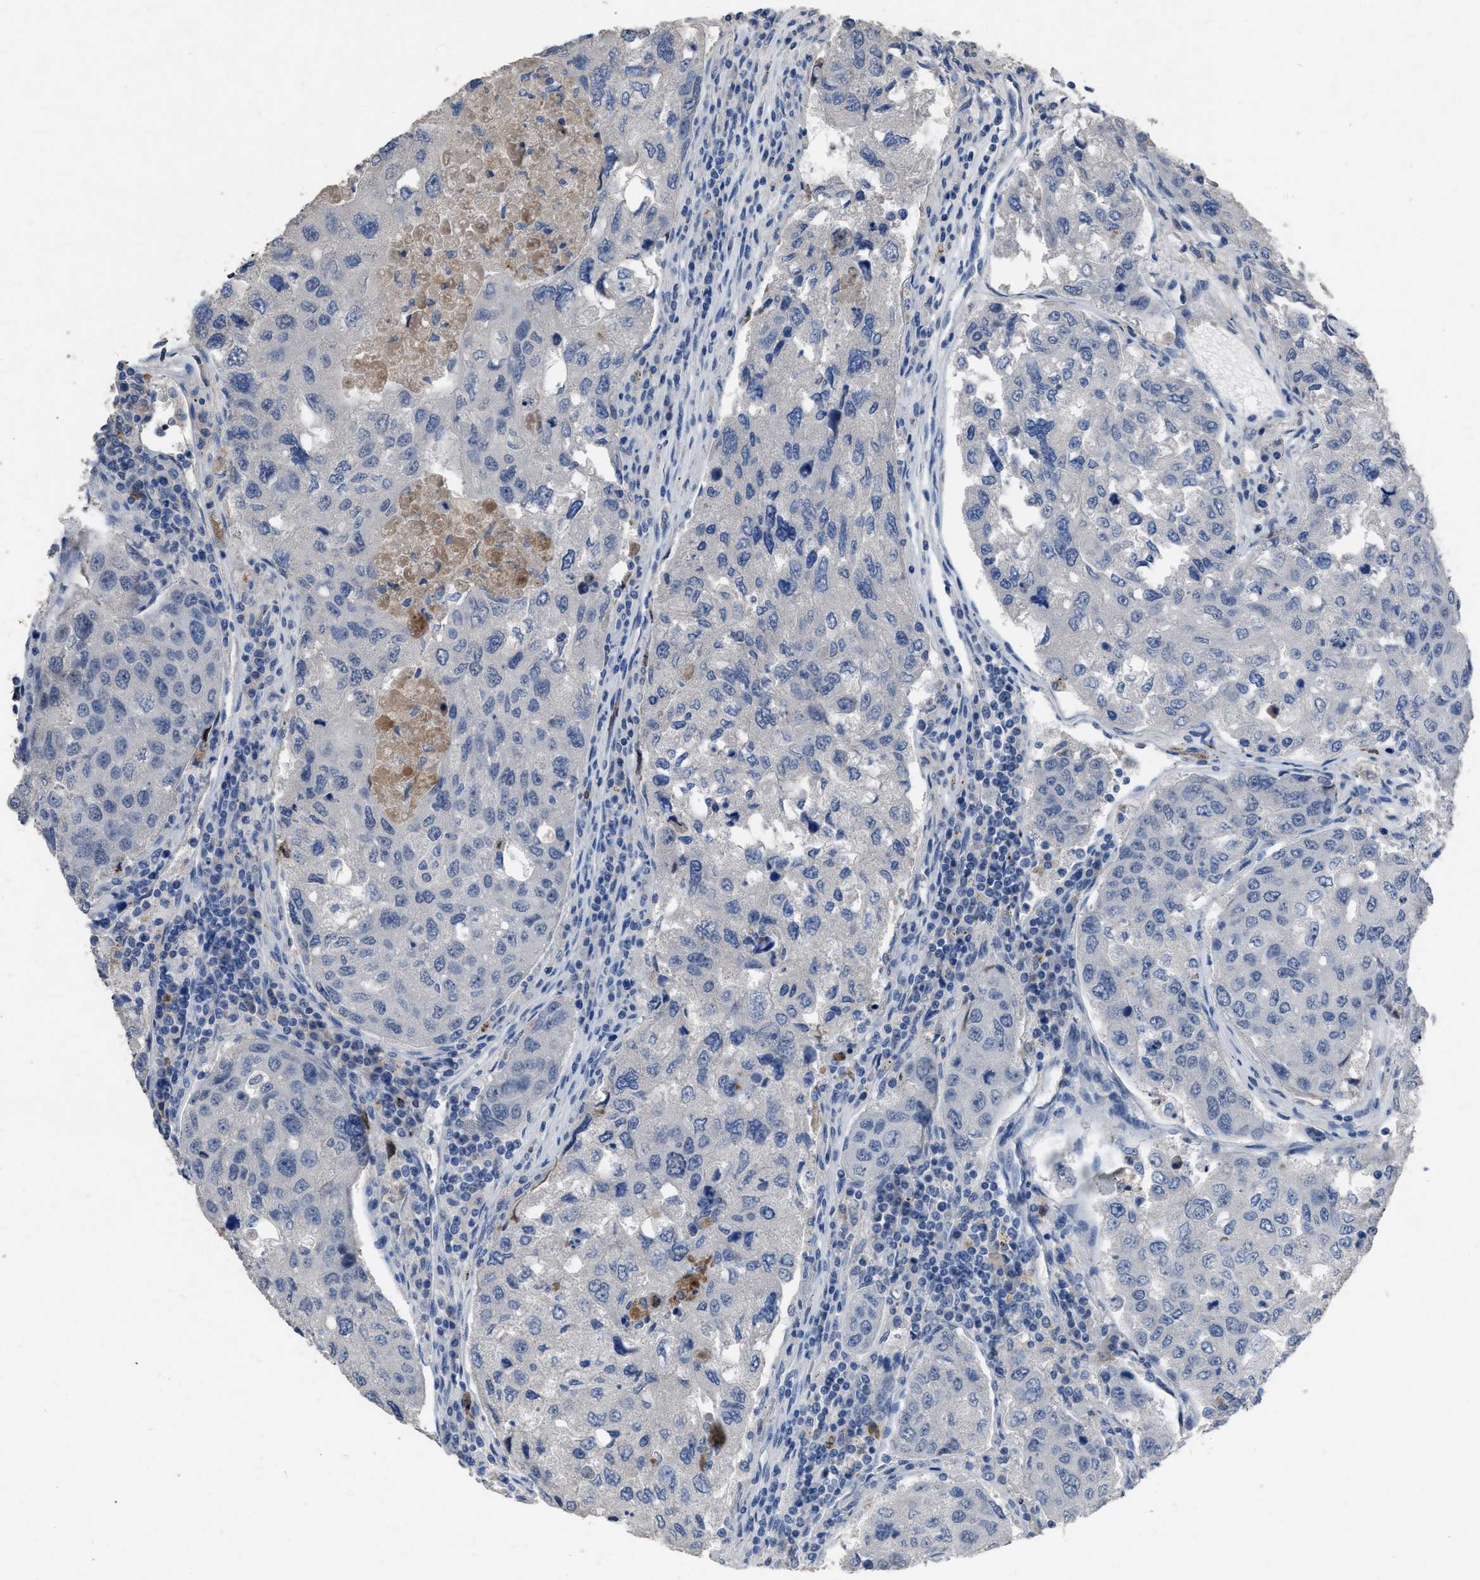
{"staining": {"intensity": "negative", "quantity": "none", "location": "none"}, "tissue": "urothelial cancer", "cell_type": "Tumor cells", "image_type": "cancer", "snomed": [{"axis": "morphology", "description": "Urothelial carcinoma, High grade"}, {"axis": "topography", "description": "Lymph node"}, {"axis": "topography", "description": "Urinary bladder"}], "caption": "An image of urothelial cancer stained for a protein demonstrates no brown staining in tumor cells.", "gene": "HABP2", "patient": {"sex": "male", "age": 51}}